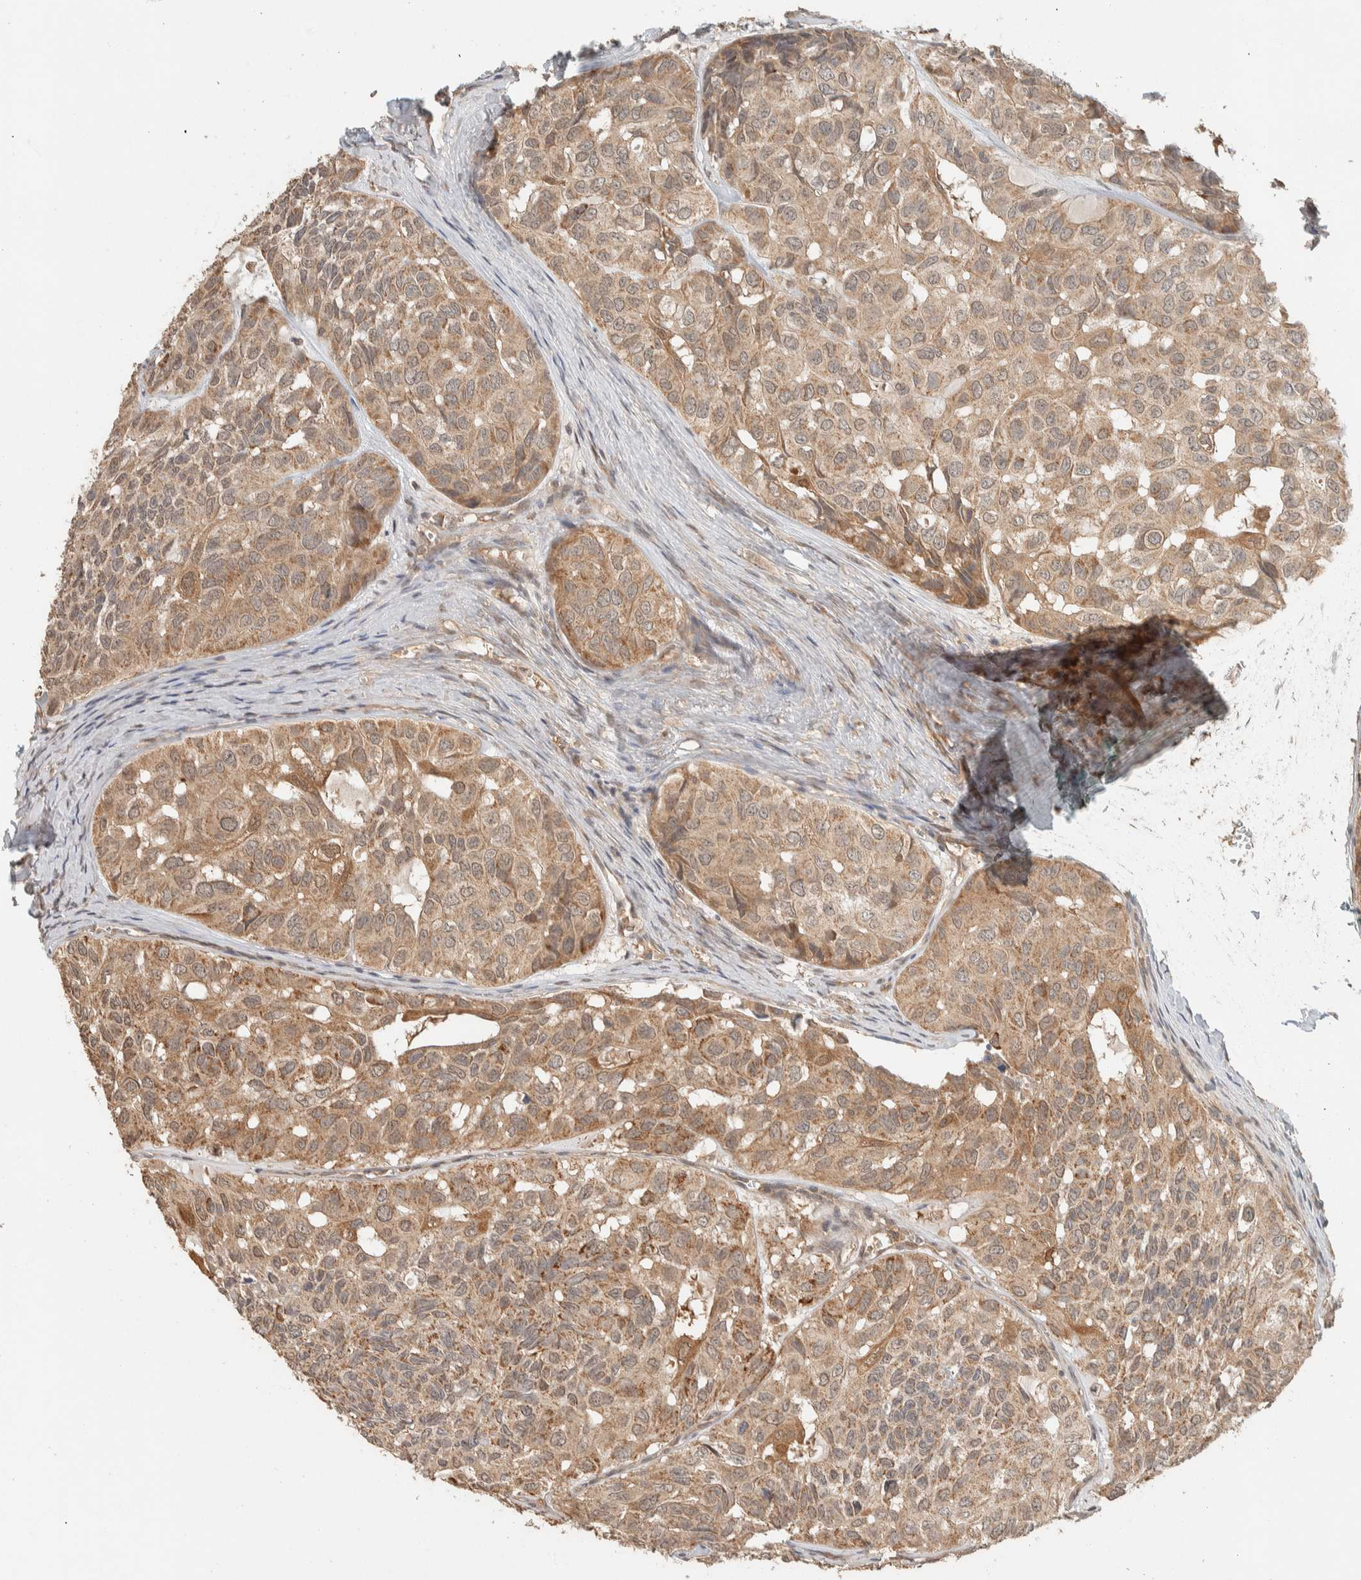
{"staining": {"intensity": "moderate", "quantity": ">75%", "location": "cytoplasmic/membranous,nuclear"}, "tissue": "head and neck cancer", "cell_type": "Tumor cells", "image_type": "cancer", "snomed": [{"axis": "morphology", "description": "Adenocarcinoma, NOS"}, {"axis": "topography", "description": "Salivary gland, NOS"}, {"axis": "topography", "description": "Head-Neck"}], "caption": "Adenocarcinoma (head and neck) stained for a protein demonstrates moderate cytoplasmic/membranous and nuclear positivity in tumor cells. (Brightfield microscopy of DAB IHC at high magnification).", "gene": "ZNF567", "patient": {"sex": "female", "age": 76}}